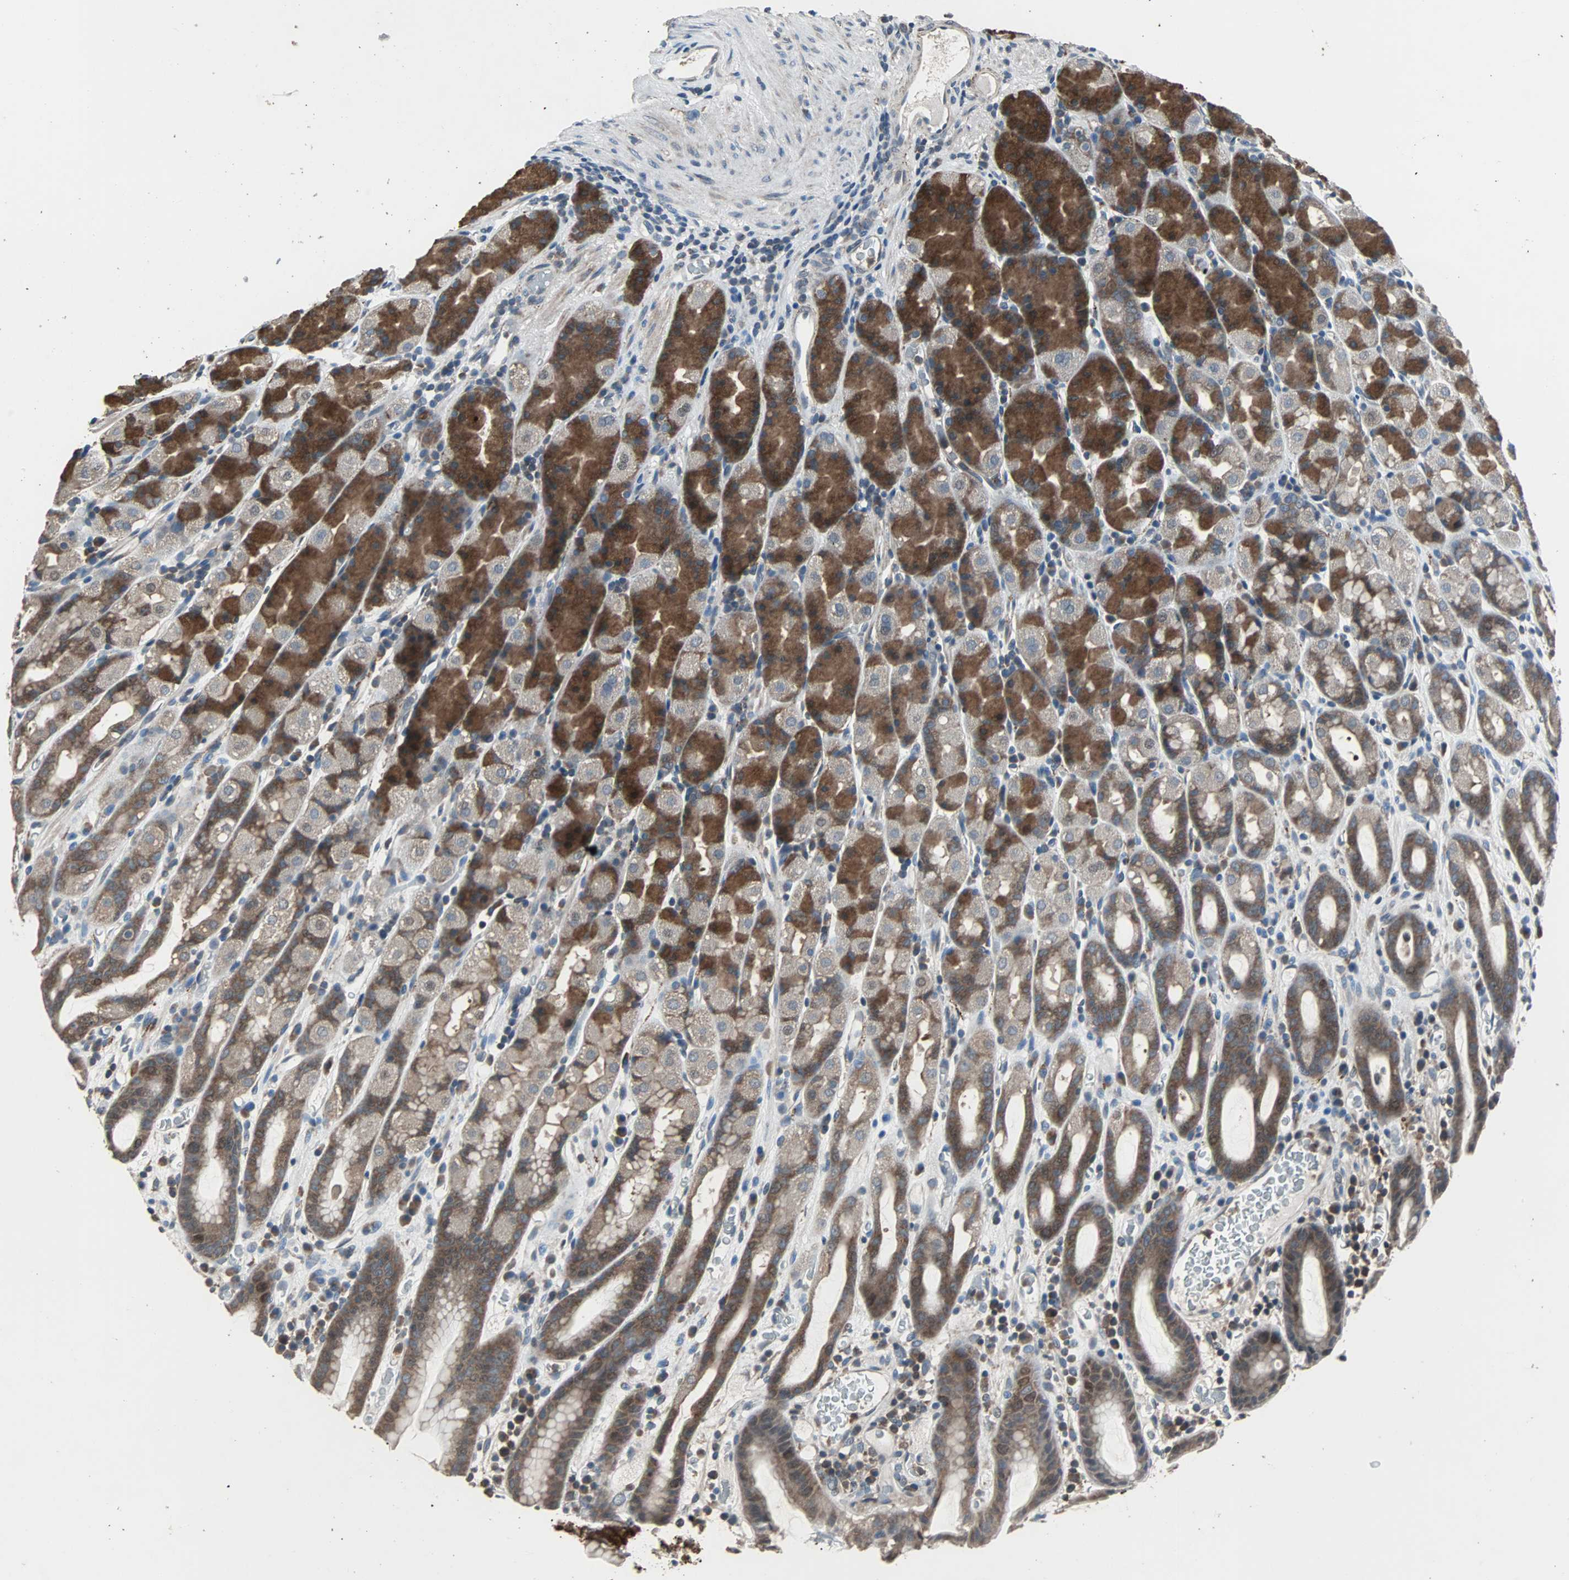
{"staining": {"intensity": "moderate", "quantity": ">75%", "location": "cytoplasmic/membranous"}, "tissue": "stomach", "cell_type": "Glandular cells", "image_type": "normal", "snomed": [{"axis": "morphology", "description": "Normal tissue, NOS"}, {"axis": "topography", "description": "Stomach, upper"}], "caption": "Protein staining of unremarkable stomach shows moderate cytoplasmic/membranous expression in about >75% of glandular cells.", "gene": "SOS1", "patient": {"sex": "male", "age": 68}}